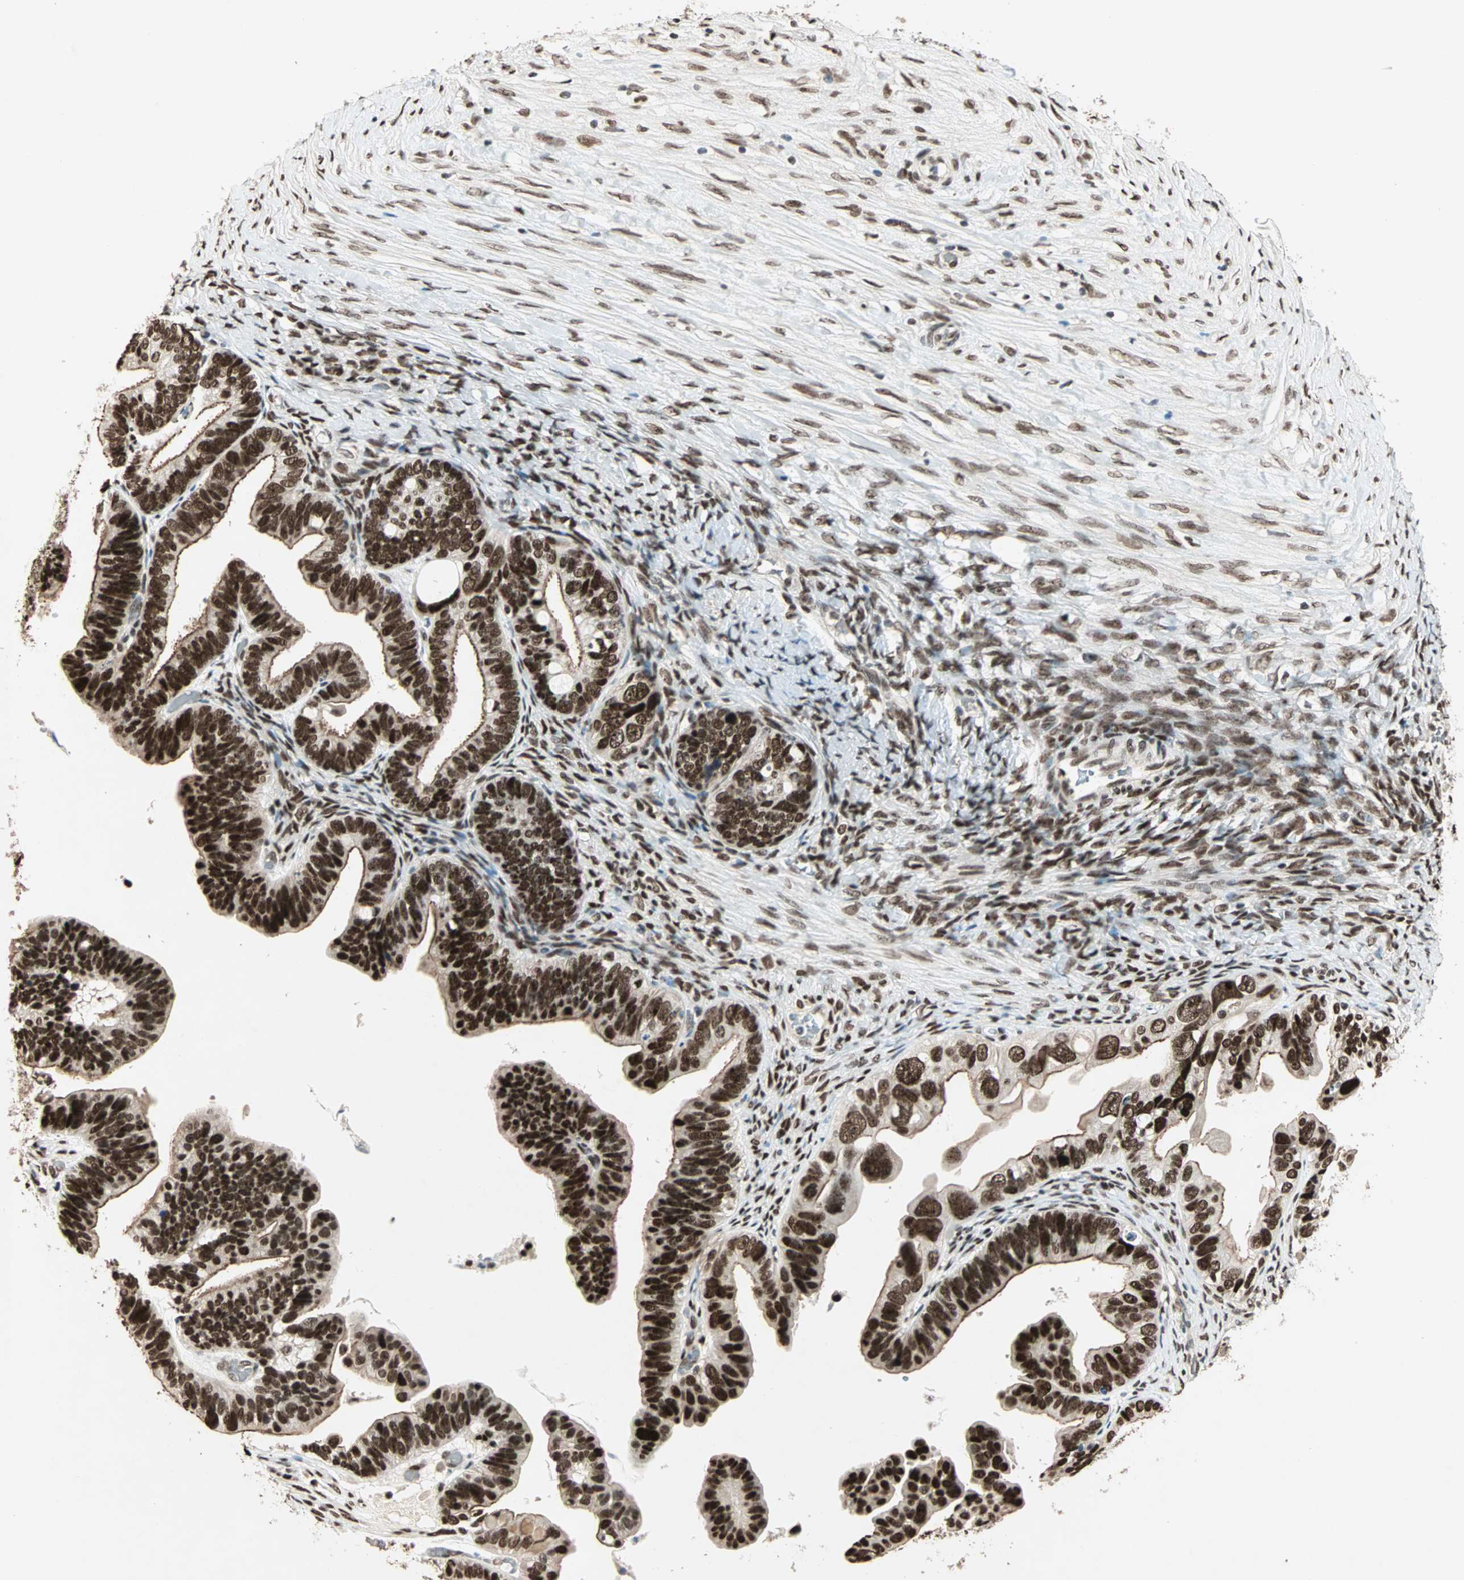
{"staining": {"intensity": "strong", "quantity": ">75%", "location": "cytoplasmic/membranous,nuclear"}, "tissue": "ovarian cancer", "cell_type": "Tumor cells", "image_type": "cancer", "snomed": [{"axis": "morphology", "description": "Cystadenocarcinoma, serous, NOS"}, {"axis": "topography", "description": "Ovary"}], "caption": "Ovarian serous cystadenocarcinoma tissue reveals strong cytoplasmic/membranous and nuclear expression in about >75% of tumor cells, visualized by immunohistochemistry.", "gene": "MDC1", "patient": {"sex": "female", "age": 56}}